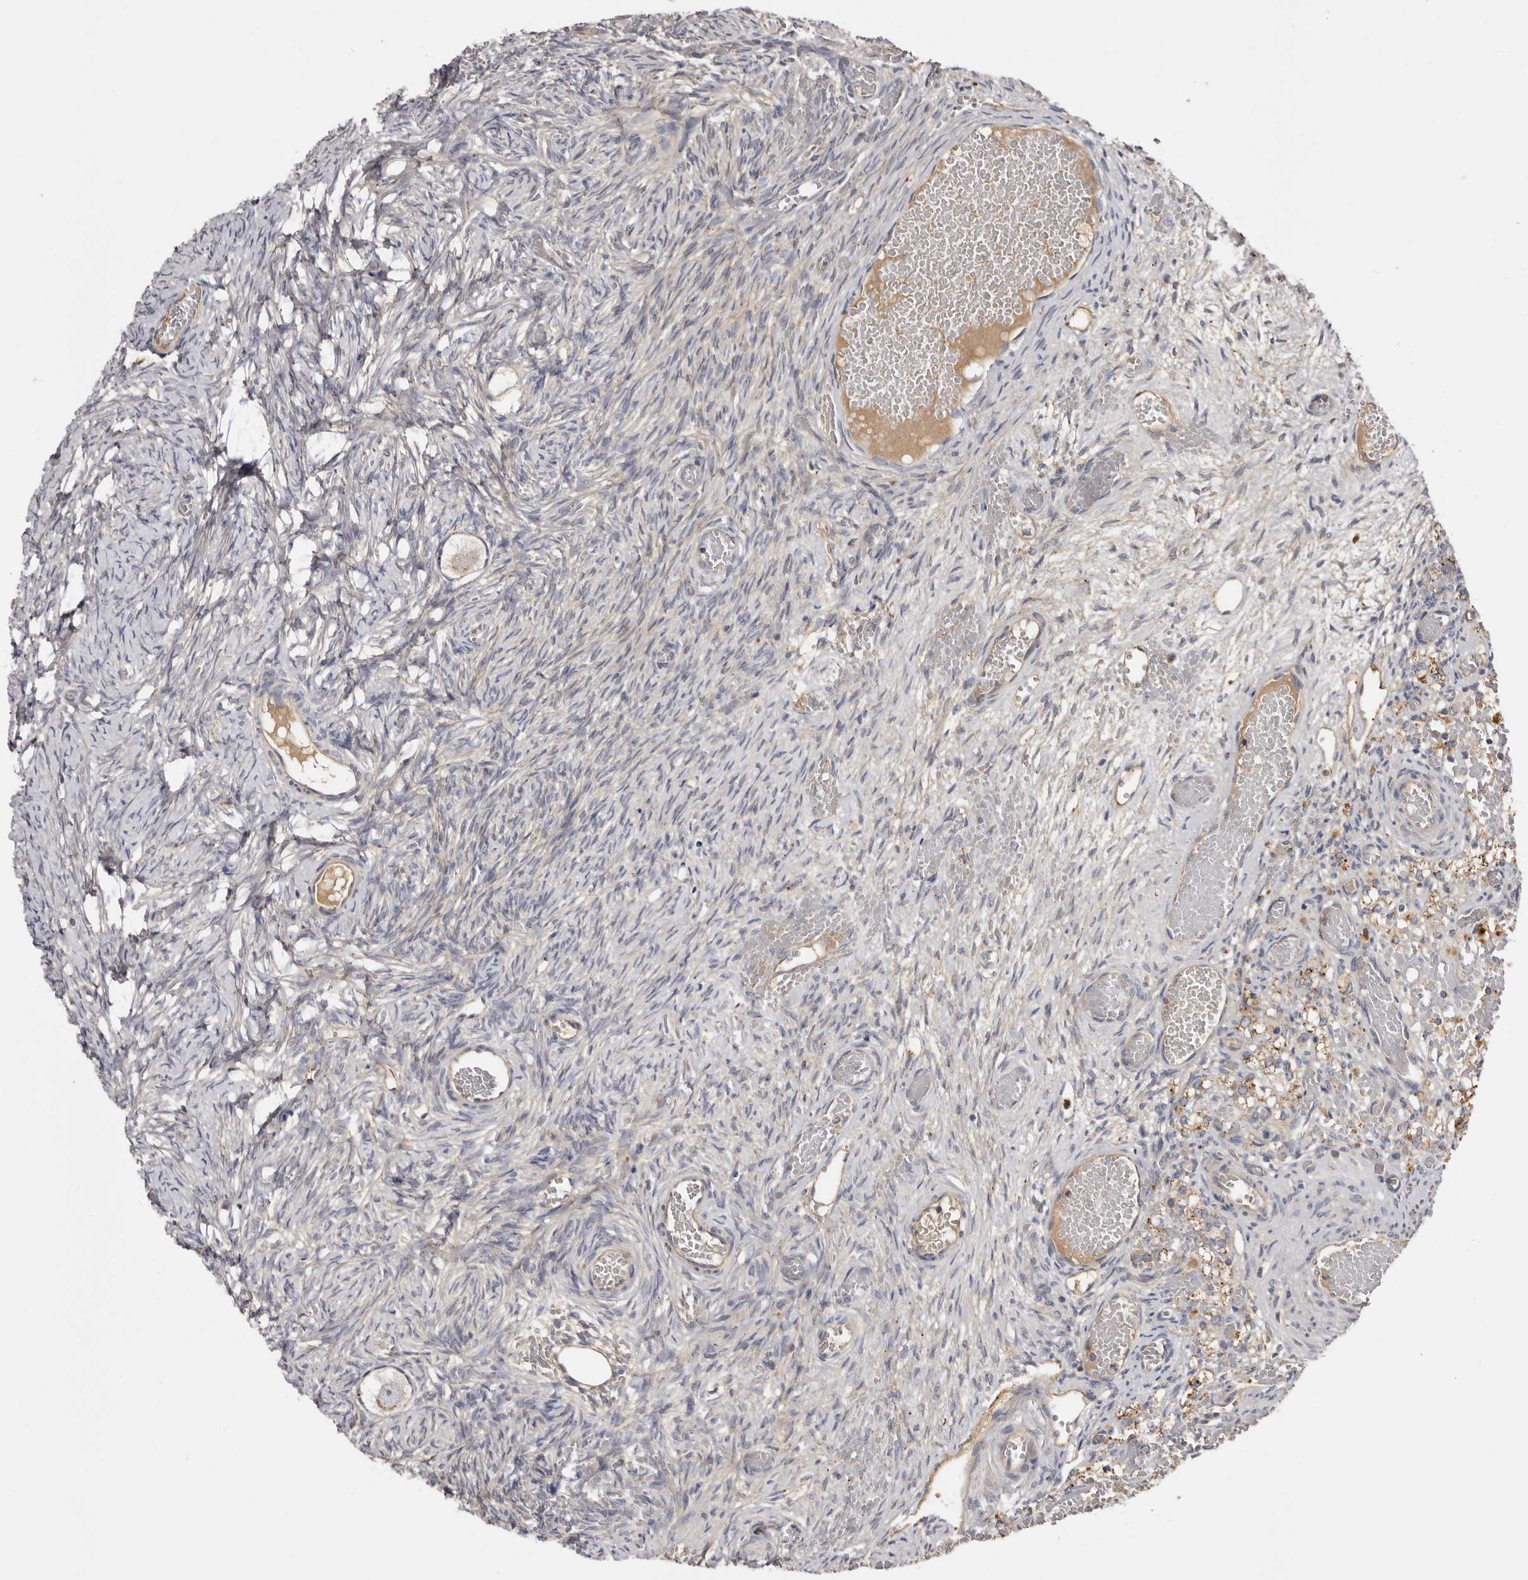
{"staining": {"intensity": "weak", "quantity": "<25%", "location": "cytoplasmic/membranous"}, "tissue": "ovary", "cell_type": "Follicle cells", "image_type": "normal", "snomed": [{"axis": "morphology", "description": "Adenocarcinoma, NOS"}, {"axis": "topography", "description": "Endometrium"}], "caption": "Immunohistochemical staining of unremarkable human ovary shows no significant expression in follicle cells. (Stains: DAB (3,3'-diaminobenzidine) immunohistochemistry with hematoxylin counter stain, Microscopy: brightfield microscopy at high magnification).", "gene": "INKA2", "patient": {"sex": "female", "age": 32}}